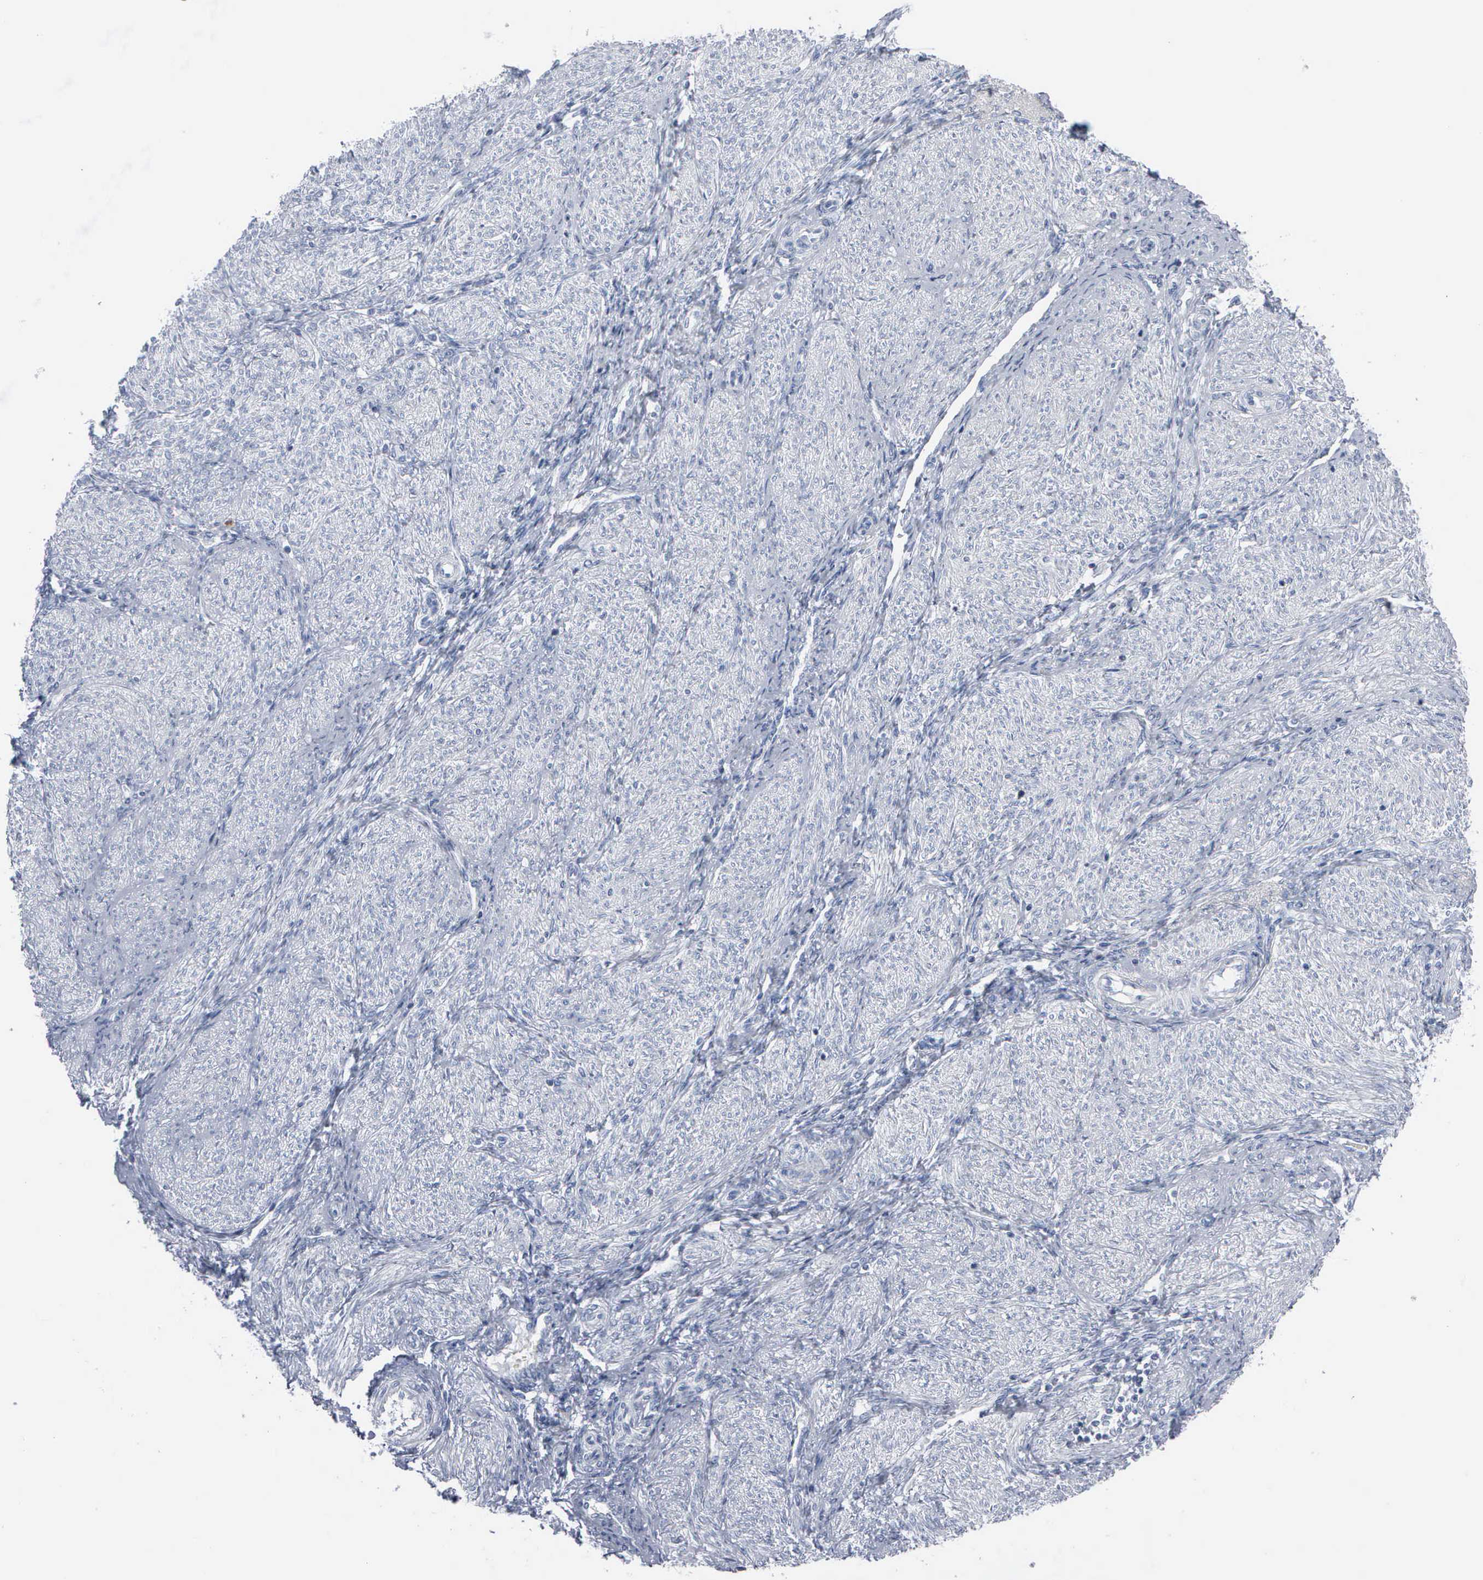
{"staining": {"intensity": "negative", "quantity": "none", "location": "none"}, "tissue": "endometrium", "cell_type": "Cells in endometrial stroma", "image_type": "normal", "snomed": [{"axis": "morphology", "description": "Normal tissue, NOS"}, {"axis": "topography", "description": "Endometrium"}], "caption": "Immunohistochemistry of normal endometrium shows no staining in cells in endometrial stroma. (Stains: DAB immunohistochemistry with hematoxylin counter stain, Microscopy: brightfield microscopy at high magnification).", "gene": "CCNB1", "patient": {"sex": "female", "age": 36}}